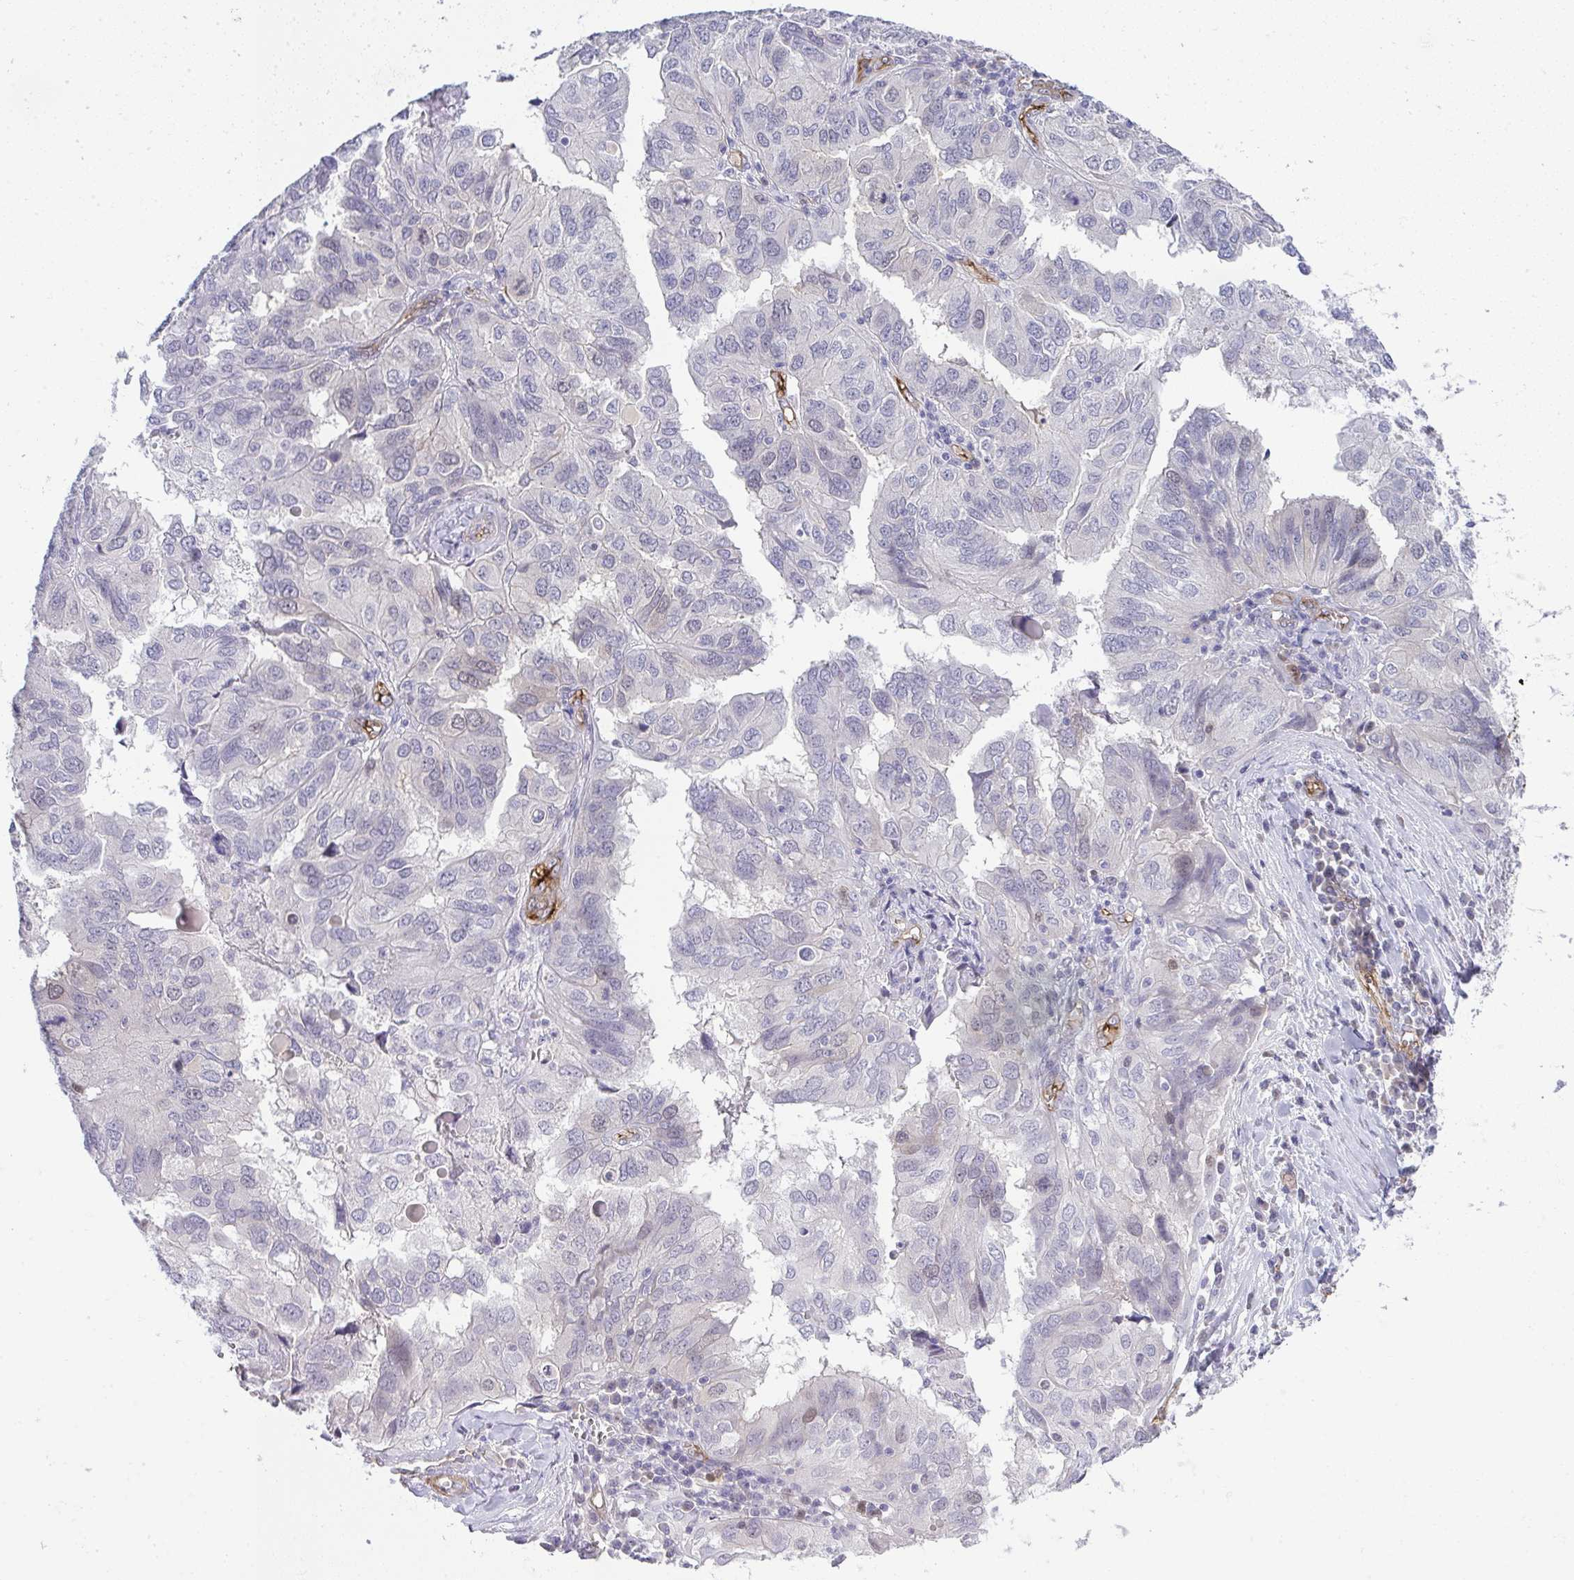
{"staining": {"intensity": "negative", "quantity": "none", "location": "none"}, "tissue": "ovarian cancer", "cell_type": "Tumor cells", "image_type": "cancer", "snomed": [{"axis": "morphology", "description": "Cystadenocarcinoma, serous, NOS"}, {"axis": "topography", "description": "Ovary"}], "caption": "Immunohistochemistry photomicrograph of neoplastic tissue: serous cystadenocarcinoma (ovarian) stained with DAB demonstrates no significant protein positivity in tumor cells.", "gene": "UBE2S", "patient": {"sex": "female", "age": 79}}